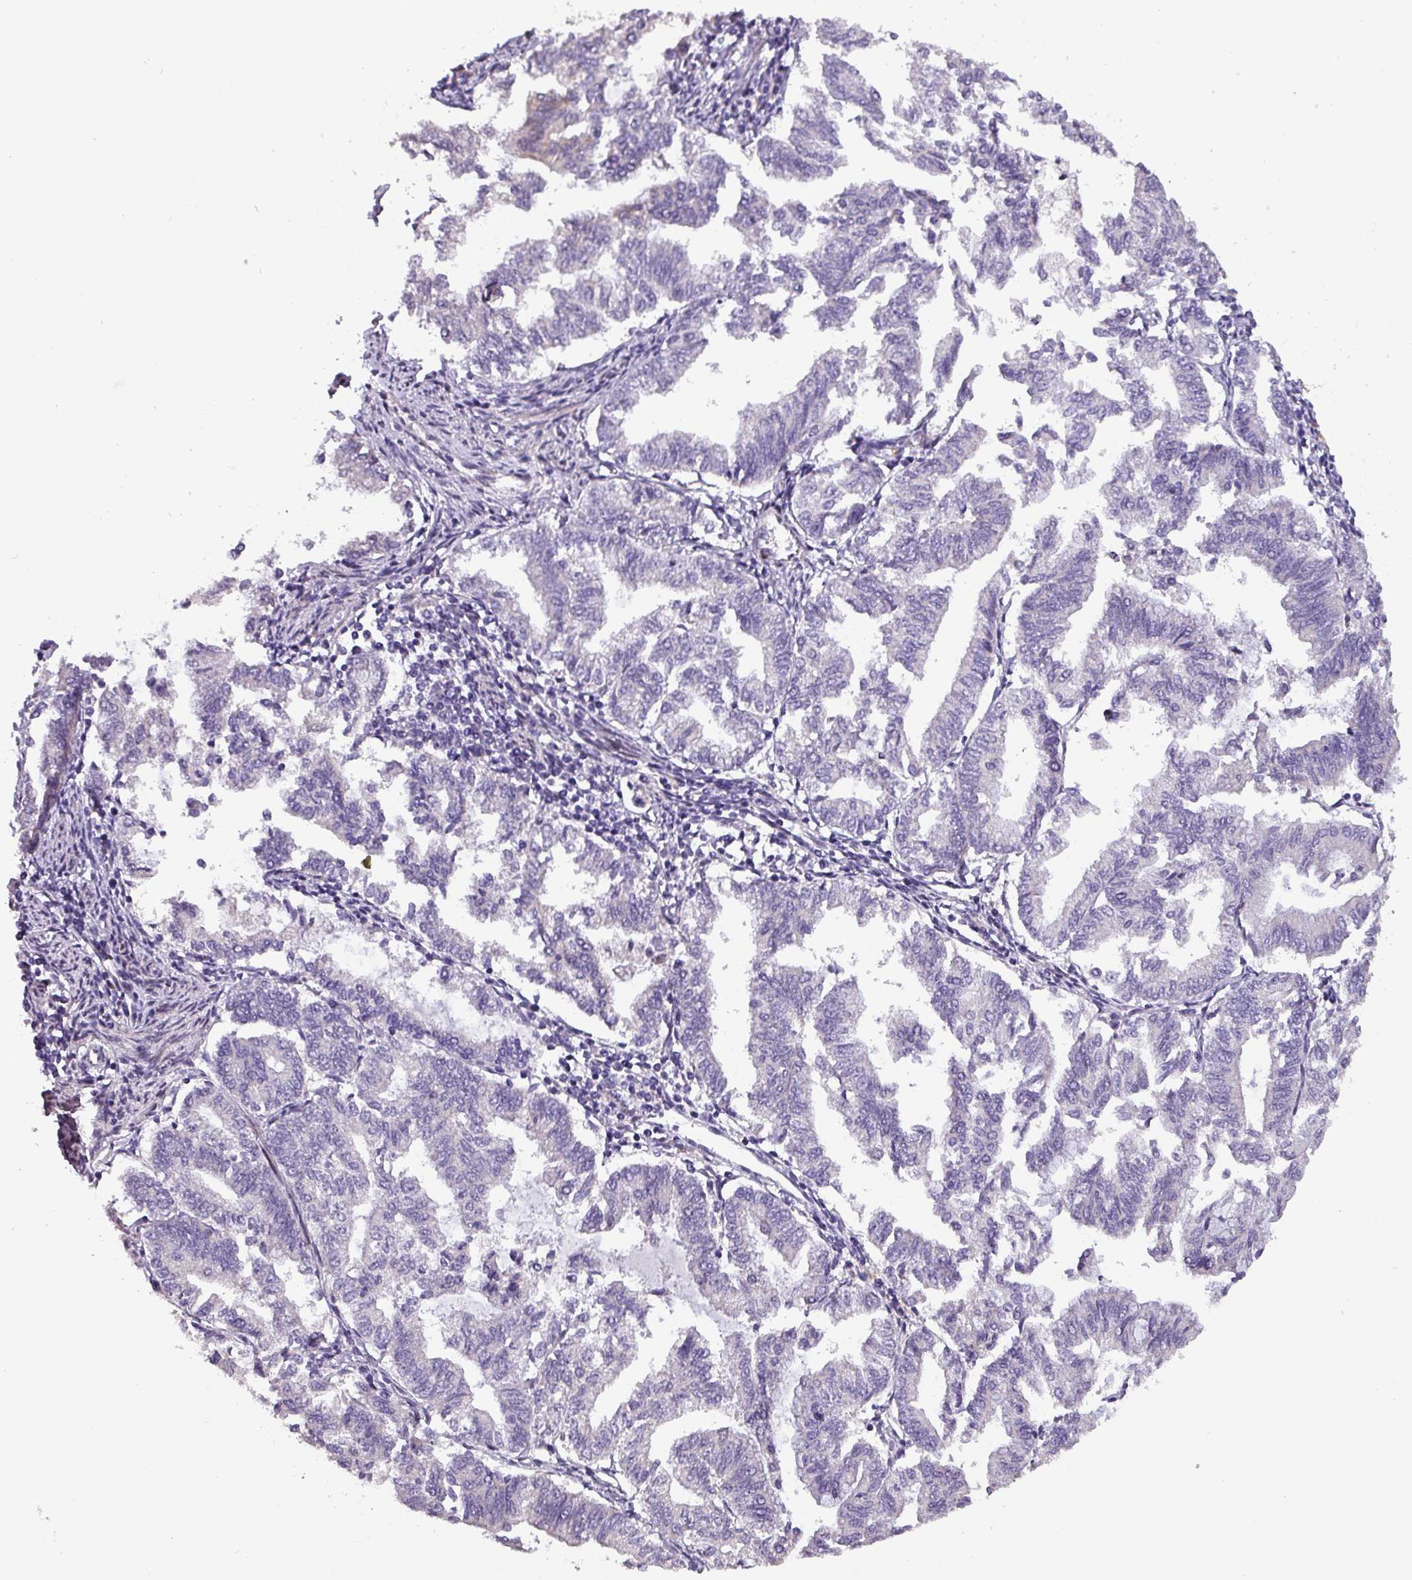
{"staining": {"intensity": "negative", "quantity": "none", "location": "none"}, "tissue": "endometrial cancer", "cell_type": "Tumor cells", "image_type": "cancer", "snomed": [{"axis": "morphology", "description": "Adenocarcinoma, NOS"}, {"axis": "topography", "description": "Endometrium"}], "caption": "Image shows no significant protein positivity in tumor cells of adenocarcinoma (endometrial).", "gene": "GRAPL", "patient": {"sex": "female", "age": 79}}